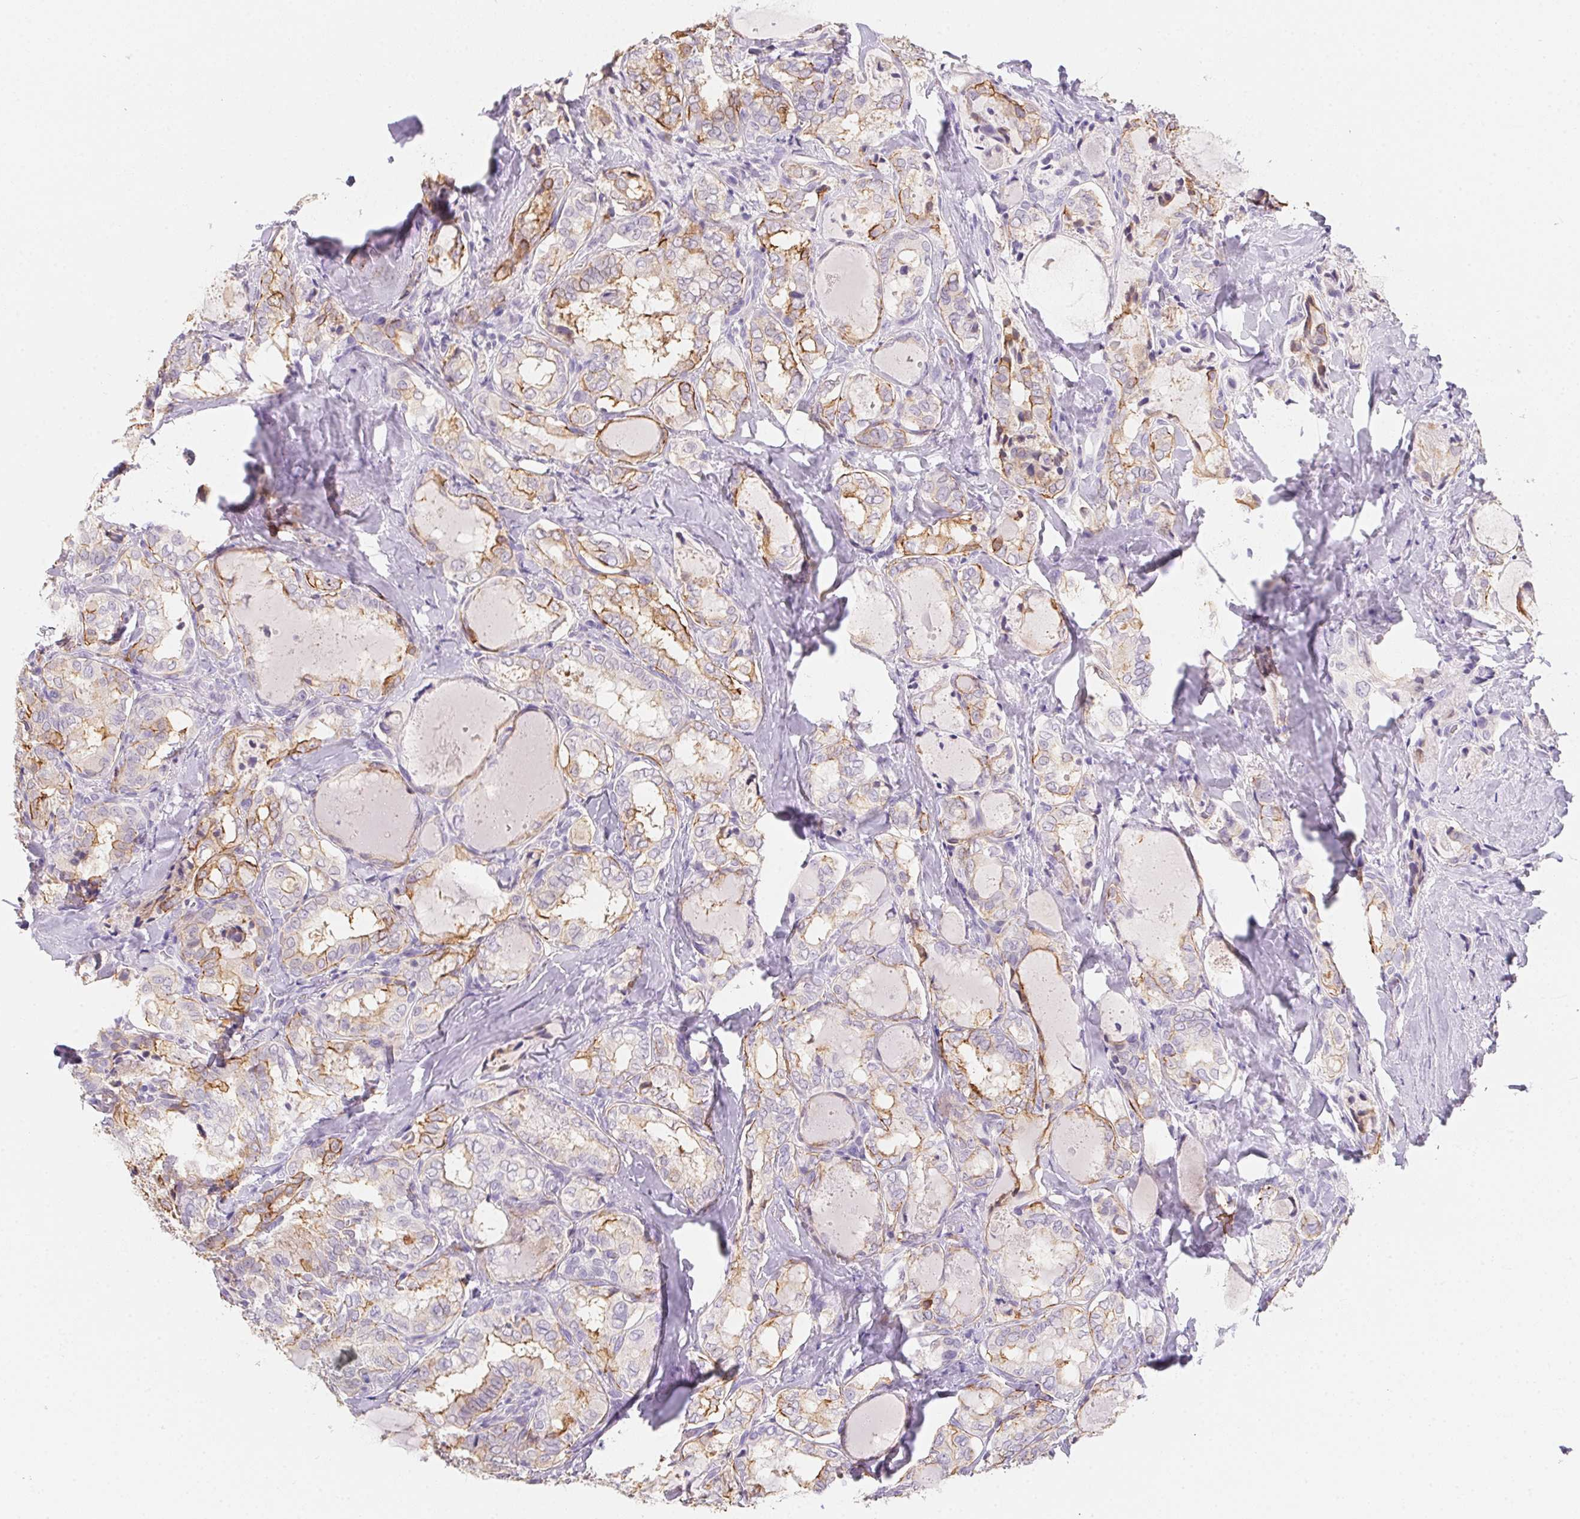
{"staining": {"intensity": "moderate", "quantity": "25%-75%", "location": "cytoplasmic/membranous"}, "tissue": "thyroid cancer", "cell_type": "Tumor cells", "image_type": "cancer", "snomed": [{"axis": "morphology", "description": "Papillary adenocarcinoma, NOS"}, {"axis": "topography", "description": "Thyroid gland"}], "caption": "The immunohistochemical stain labels moderate cytoplasmic/membranous staining in tumor cells of thyroid cancer tissue. The staining was performed using DAB (3,3'-diaminobenzidine), with brown indicating positive protein expression. Nuclei are stained blue with hematoxylin.", "gene": "MYL4", "patient": {"sex": "female", "age": 75}}